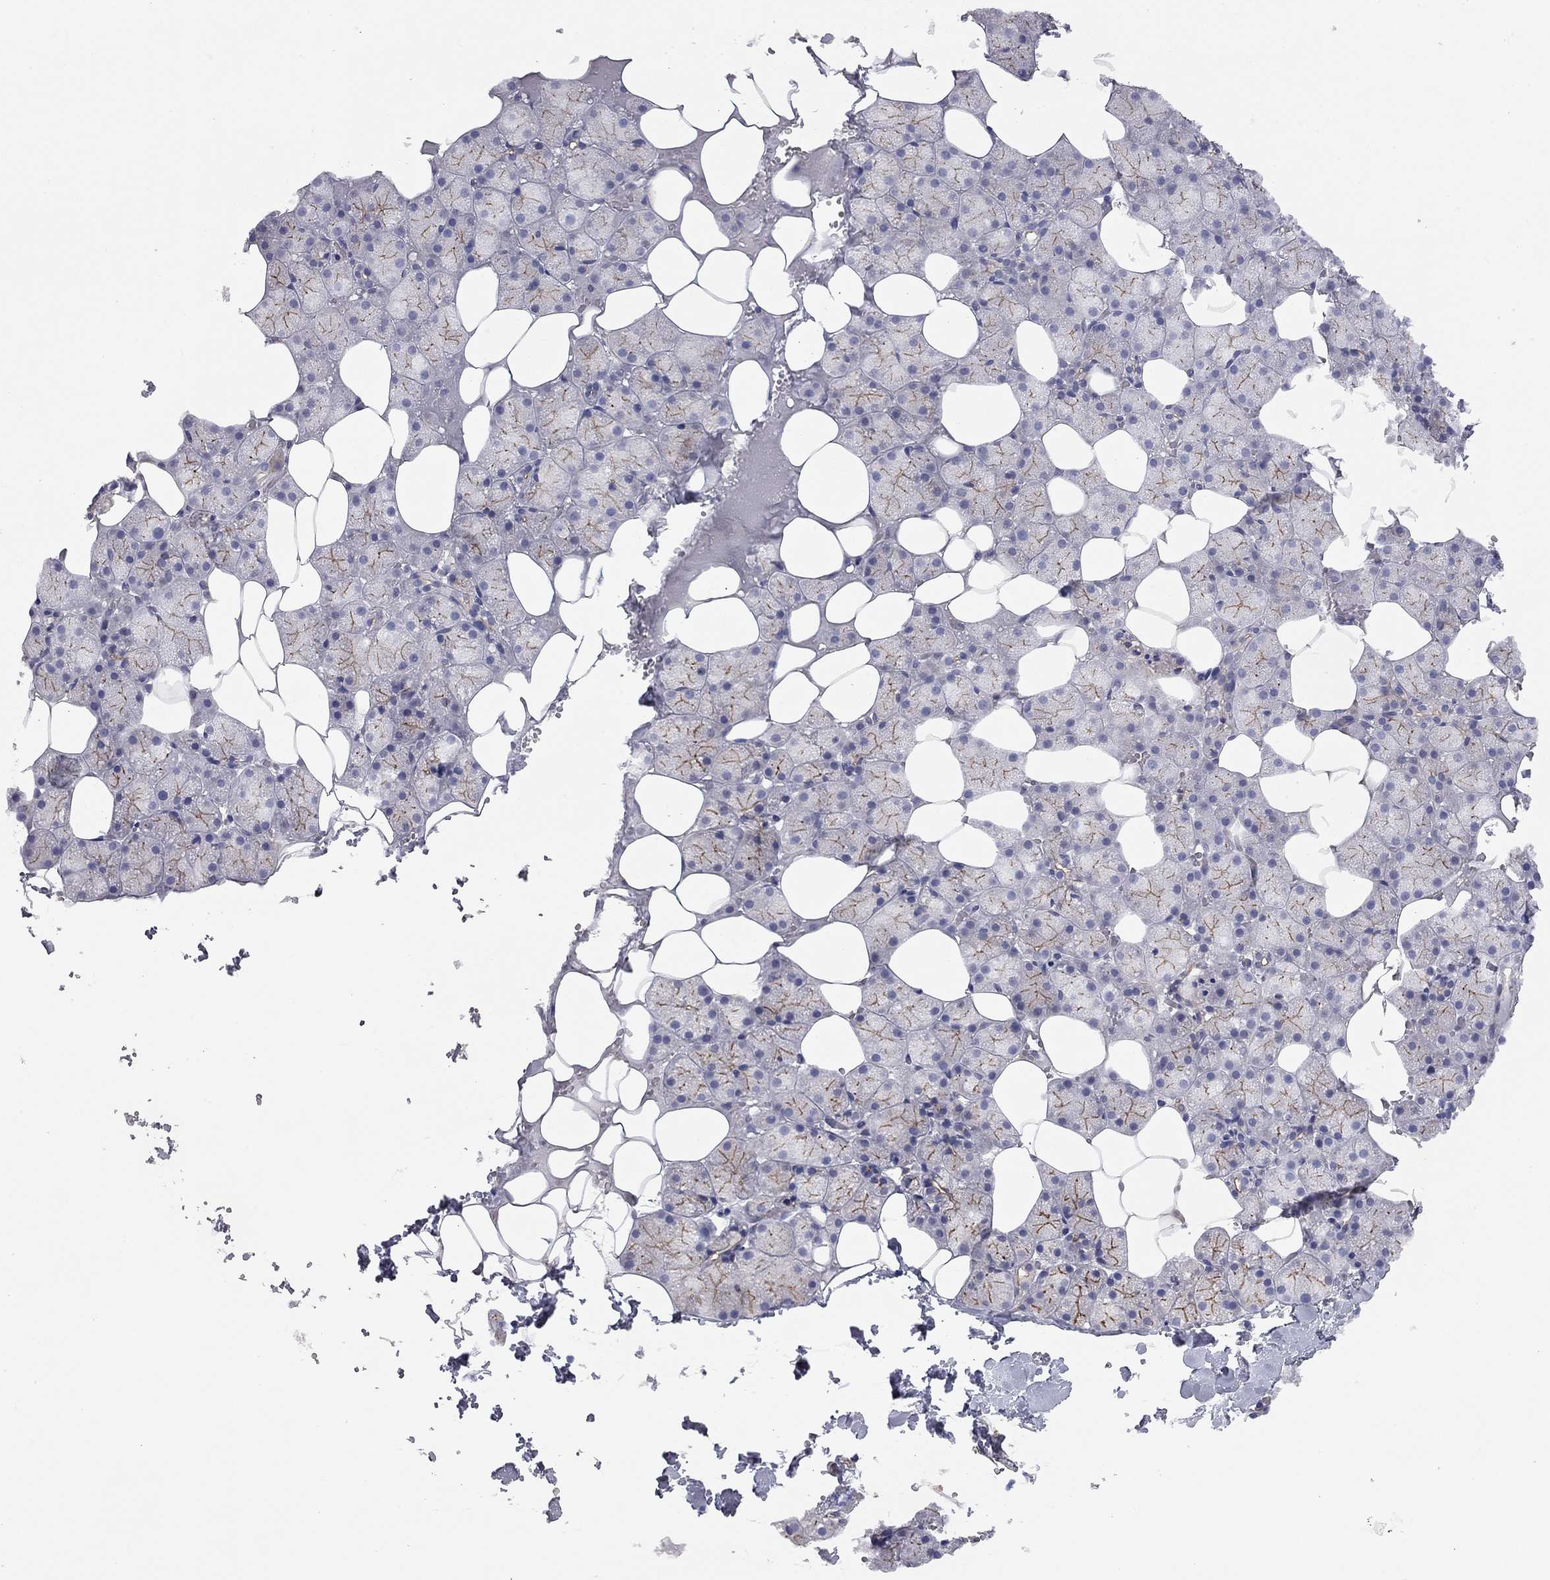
{"staining": {"intensity": "strong", "quantity": "<25%", "location": "cytoplasmic/membranous"}, "tissue": "salivary gland", "cell_type": "Glandular cells", "image_type": "normal", "snomed": [{"axis": "morphology", "description": "Normal tissue, NOS"}, {"axis": "topography", "description": "Salivary gland"}], "caption": "Salivary gland was stained to show a protein in brown. There is medium levels of strong cytoplasmic/membranous expression in about <25% of glandular cells. (DAB IHC with brightfield microscopy, high magnification).", "gene": "GPRC5B", "patient": {"sex": "male", "age": 38}}